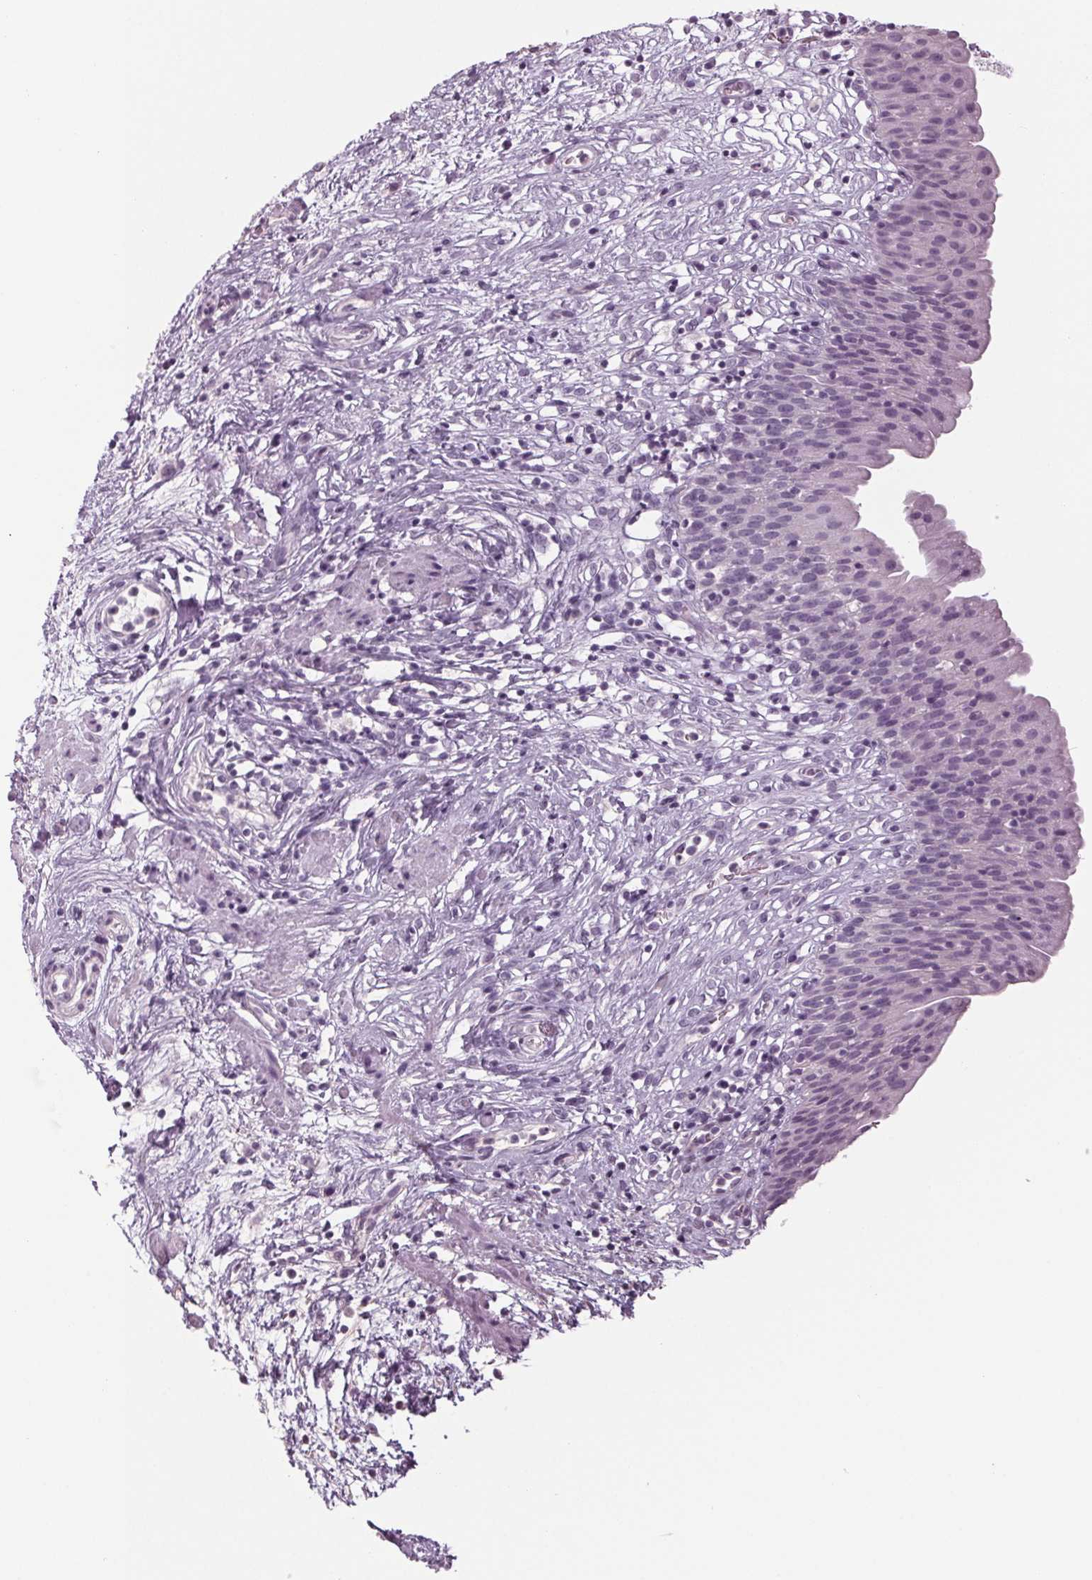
{"staining": {"intensity": "negative", "quantity": "none", "location": "none"}, "tissue": "urinary bladder", "cell_type": "Urothelial cells", "image_type": "normal", "snomed": [{"axis": "morphology", "description": "Normal tissue, NOS"}, {"axis": "topography", "description": "Urinary bladder"}], "caption": "Unremarkable urinary bladder was stained to show a protein in brown. There is no significant positivity in urothelial cells. Nuclei are stained in blue.", "gene": "TNNC2", "patient": {"sex": "male", "age": 76}}